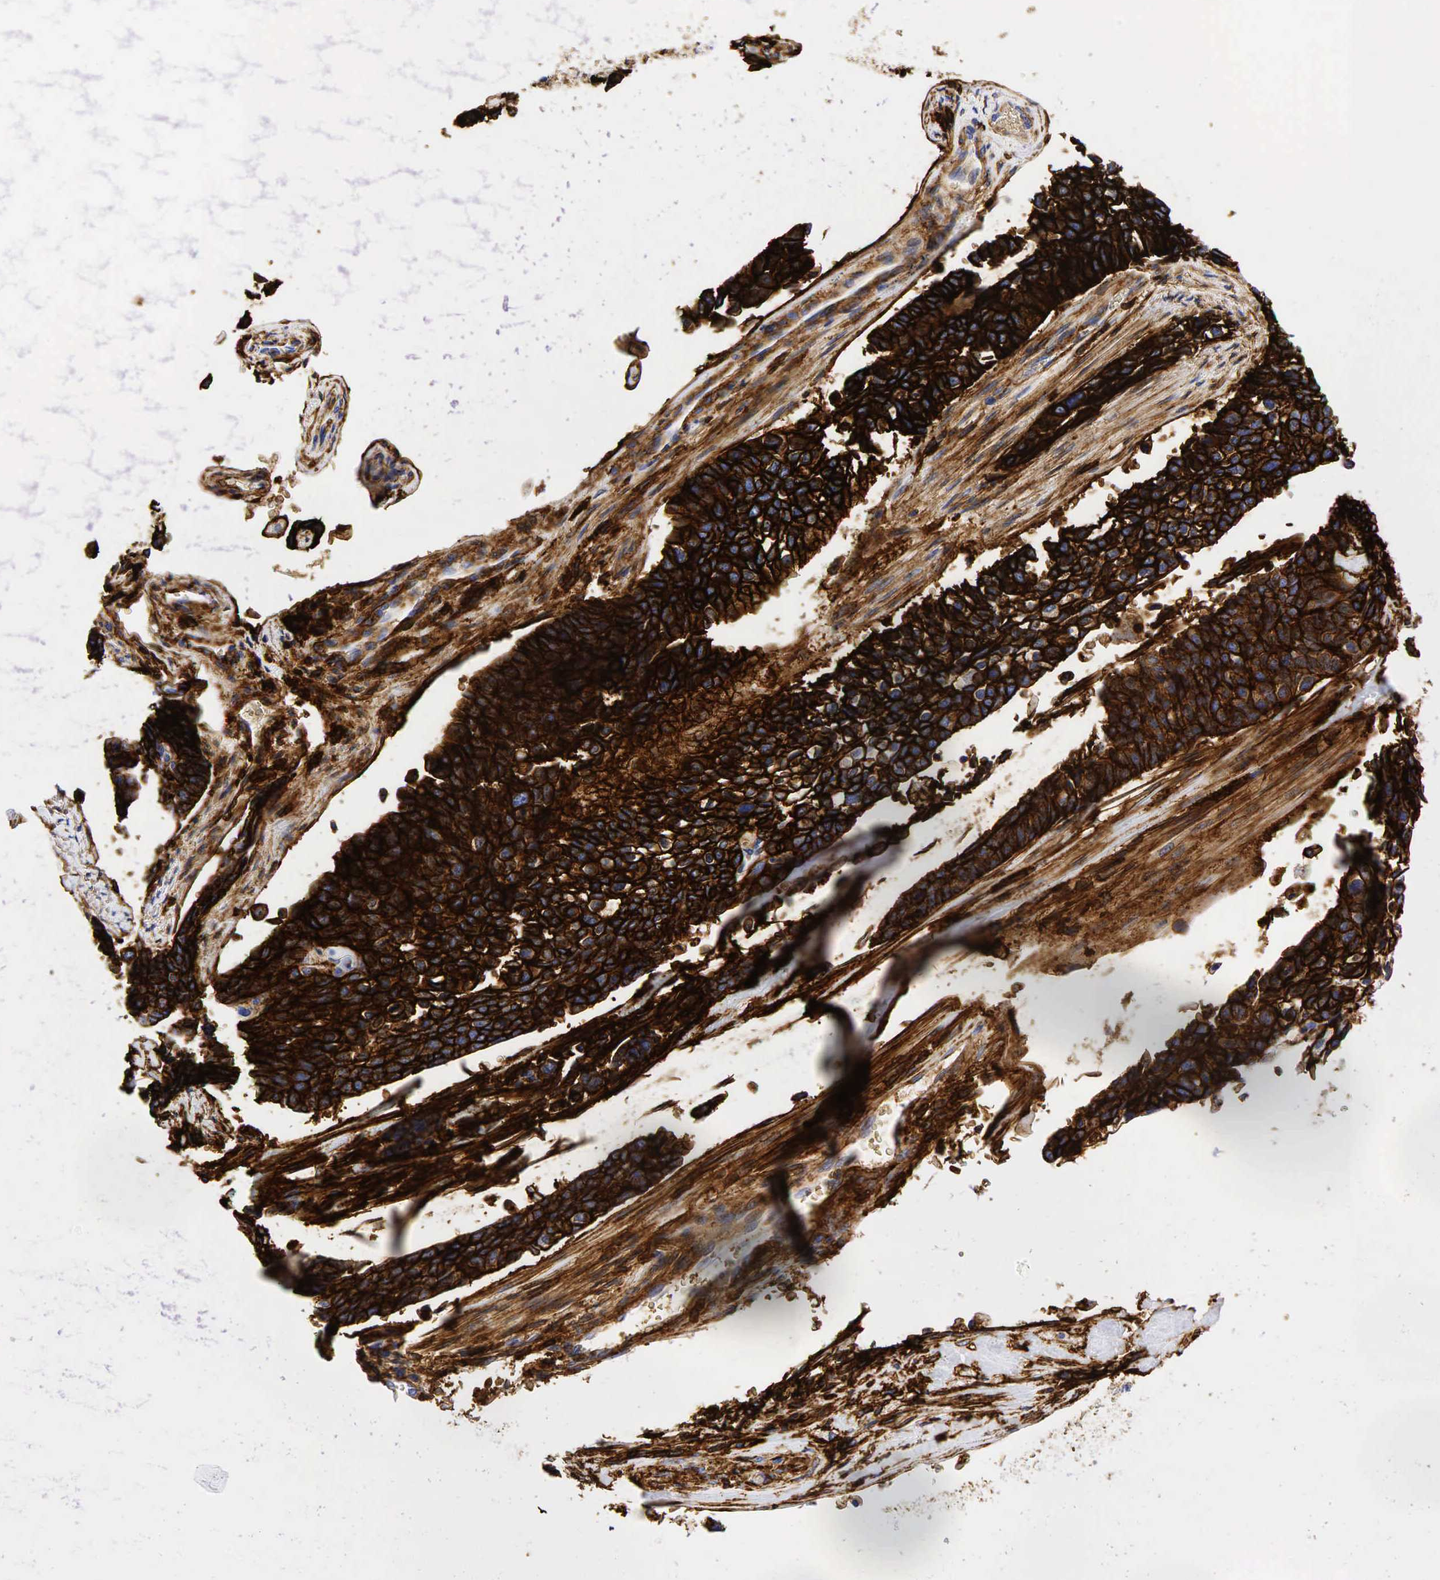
{"staining": {"intensity": "strong", "quantity": ">75%", "location": "cytoplasmic/membranous"}, "tissue": "lung cancer", "cell_type": "Tumor cells", "image_type": "cancer", "snomed": [{"axis": "morphology", "description": "Squamous cell carcinoma, NOS"}, {"axis": "topography", "description": "Lymph node"}, {"axis": "topography", "description": "Lung"}], "caption": "Protein expression analysis of human squamous cell carcinoma (lung) reveals strong cytoplasmic/membranous expression in about >75% of tumor cells. Immunohistochemistry (ihc) stains the protein of interest in brown and the nuclei are stained blue.", "gene": "CD44", "patient": {"sex": "male", "age": 74}}